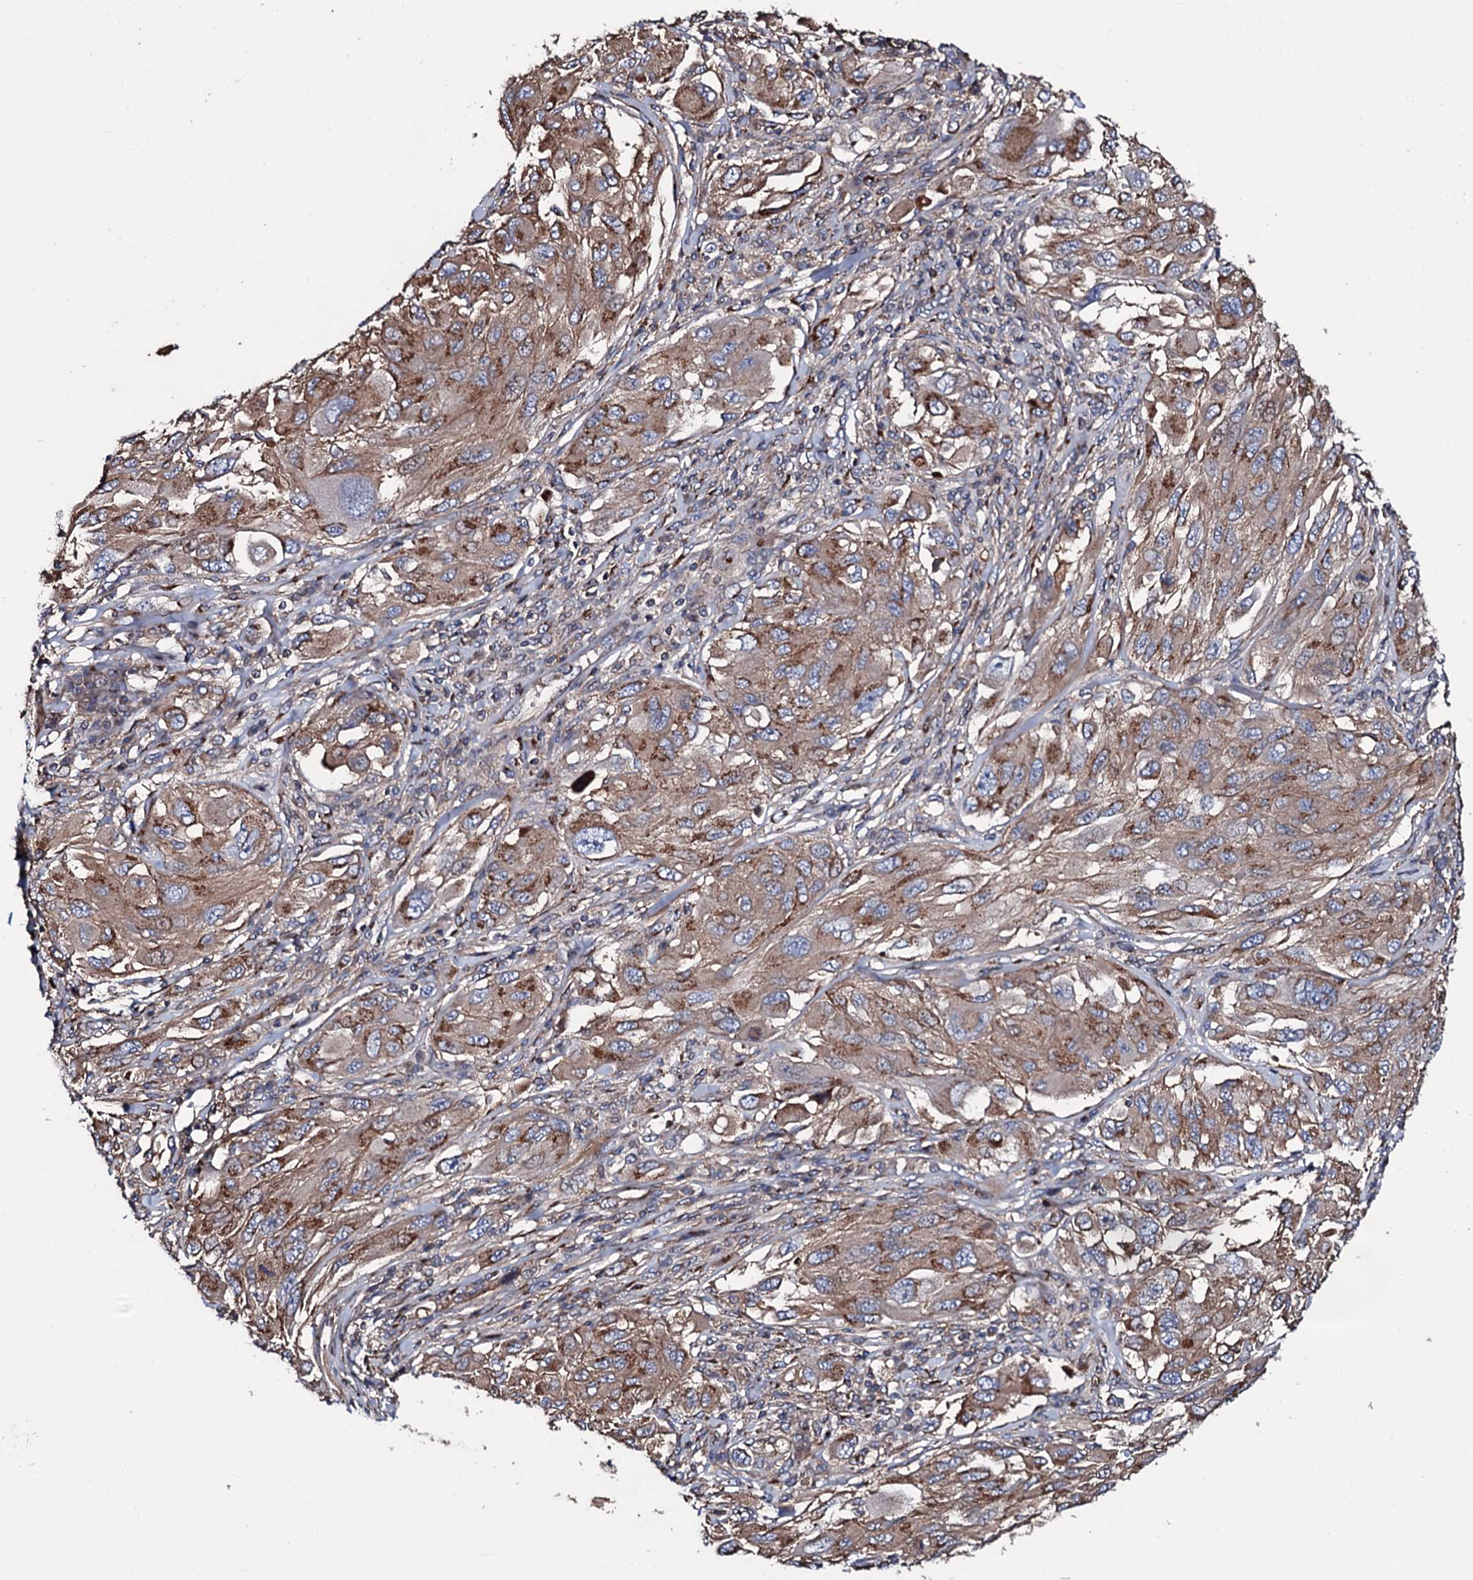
{"staining": {"intensity": "moderate", "quantity": ">75%", "location": "cytoplasmic/membranous"}, "tissue": "melanoma", "cell_type": "Tumor cells", "image_type": "cancer", "snomed": [{"axis": "morphology", "description": "Malignant melanoma, NOS"}, {"axis": "topography", "description": "Skin"}], "caption": "This image displays malignant melanoma stained with IHC to label a protein in brown. The cytoplasmic/membranous of tumor cells show moderate positivity for the protein. Nuclei are counter-stained blue.", "gene": "PLET1", "patient": {"sex": "female", "age": 91}}